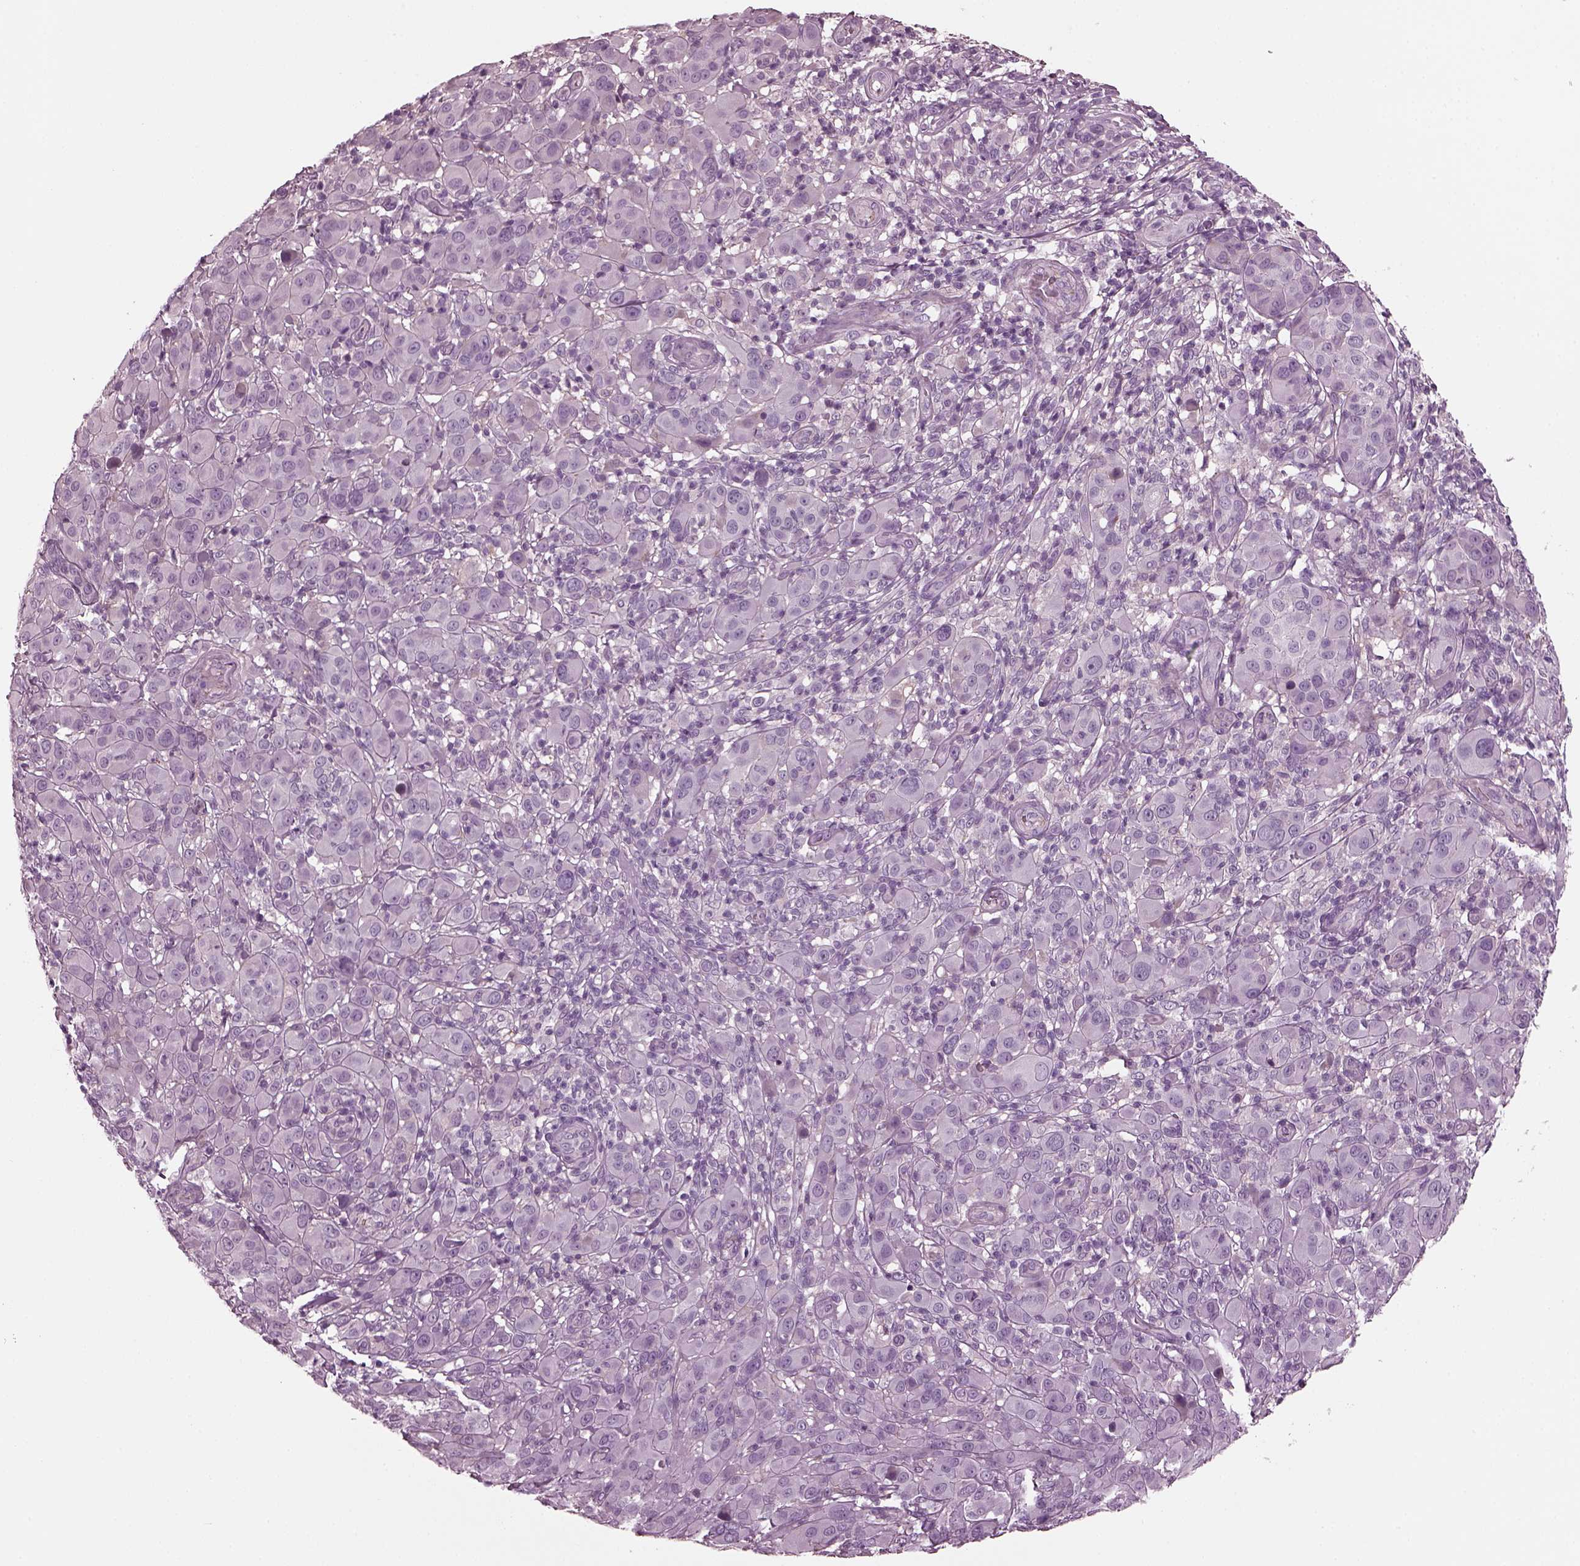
{"staining": {"intensity": "negative", "quantity": "none", "location": "none"}, "tissue": "melanoma", "cell_type": "Tumor cells", "image_type": "cancer", "snomed": [{"axis": "morphology", "description": "Malignant melanoma, NOS"}, {"axis": "topography", "description": "Skin"}], "caption": "Melanoma stained for a protein using immunohistochemistry exhibits no staining tumor cells.", "gene": "GDF11", "patient": {"sex": "female", "age": 87}}